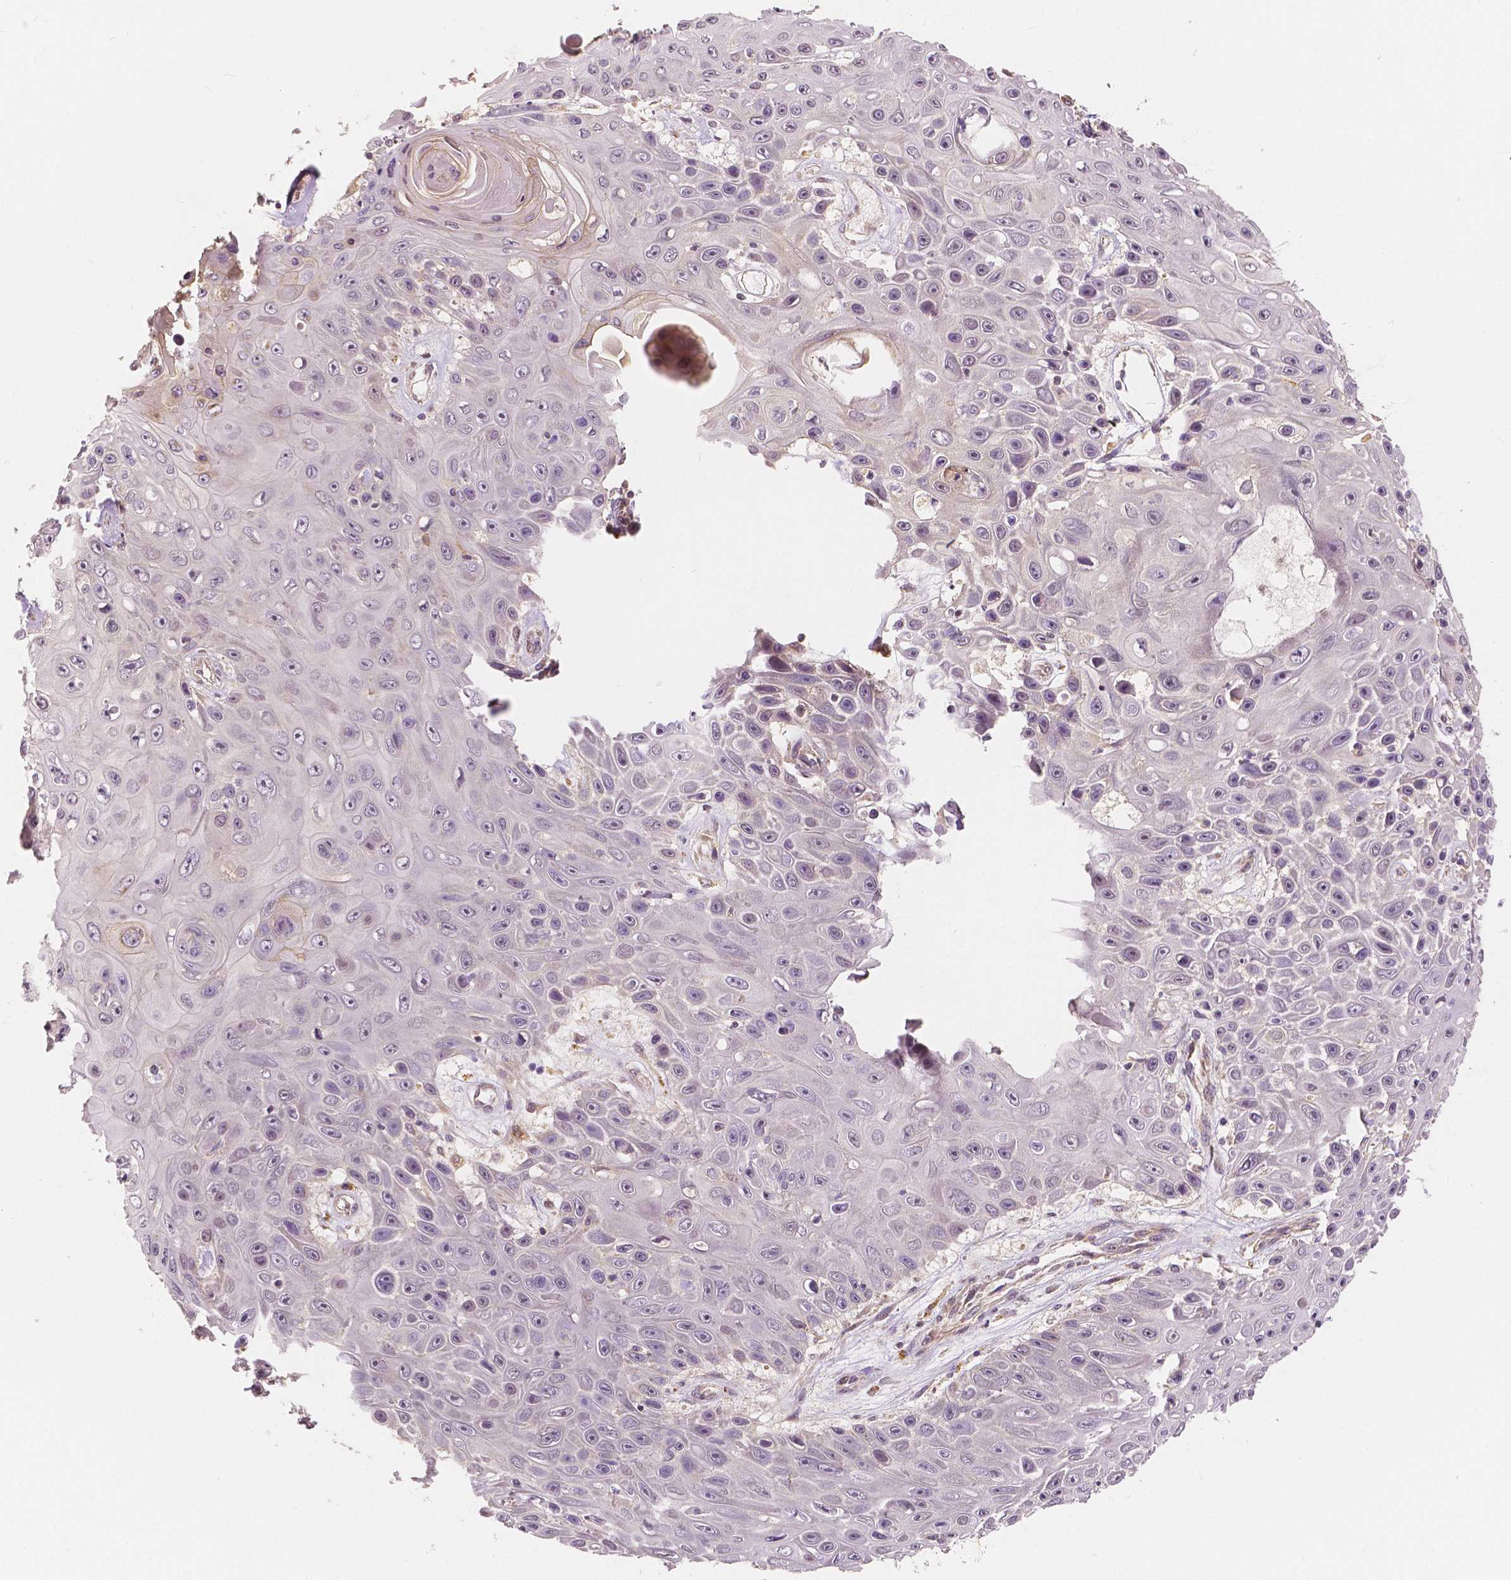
{"staining": {"intensity": "weak", "quantity": "<25%", "location": "cytoplasmic/membranous"}, "tissue": "skin cancer", "cell_type": "Tumor cells", "image_type": "cancer", "snomed": [{"axis": "morphology", "description": "Squamous cell carcinoma, NOS"}, {"axis": "topography", "description": "Skin"}], "caption": "This is an IHC micrograph of skin squamous cell carcinoma. There is no expression in tumor cells.", "gene": "SNX12", "patient": {"sex": "male", "age": 82}}